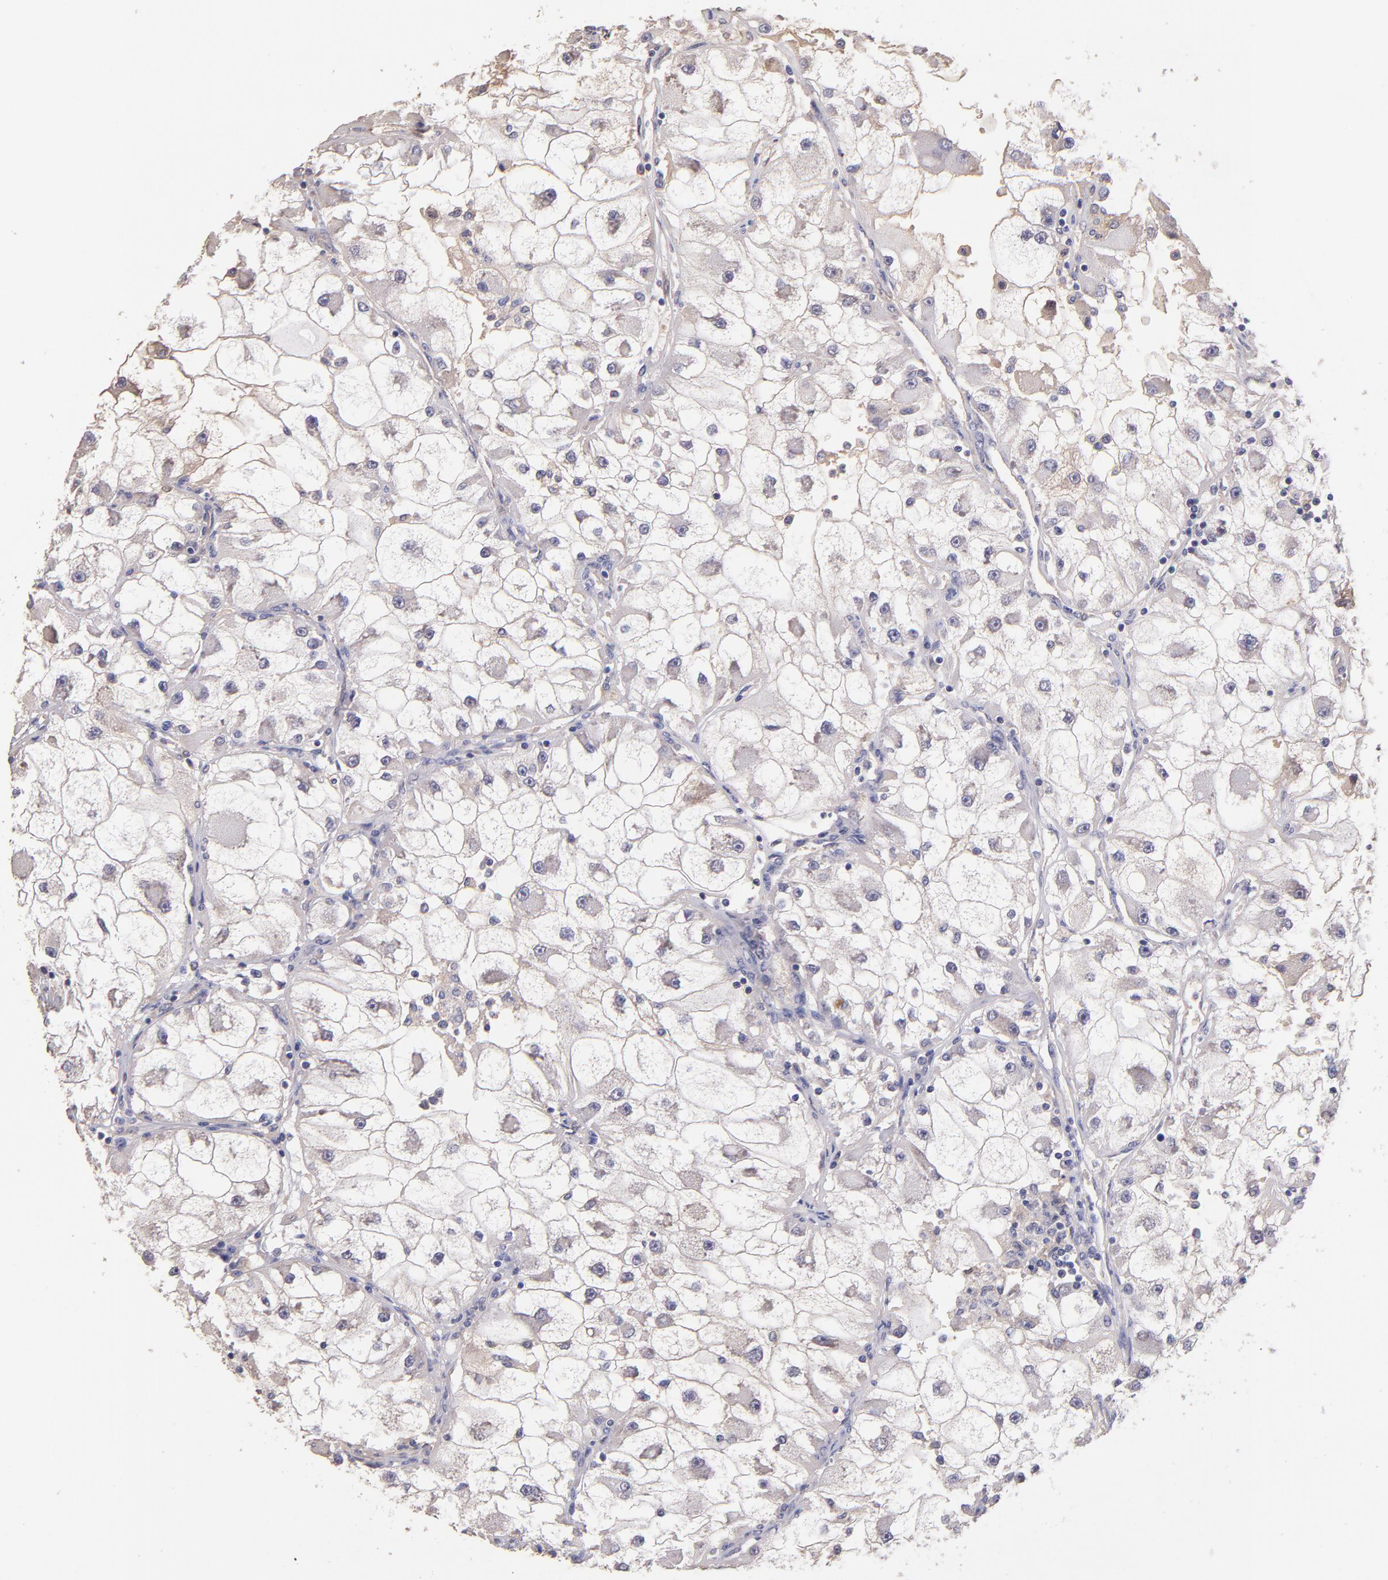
{"staining": {"intensity": "negative", "quantity": "none", "location": "none"}, "tissue": "renal cancer", "cell_type": "Tumor cells", "image_type": "cancer", "snomed": [{"axis": "morphology", "description": "Adenocarcinoma, NOS"}, {"axis": "topography", "description": "Kidney"}], "caption": "Tumor cells are negative for brown protein staining in renal cancer. (Brightfield microscopy of DAB immunohistochemistry at high magnification).", "gene": "RNASEL", "patient": {"sex": "female", "age": 73}}